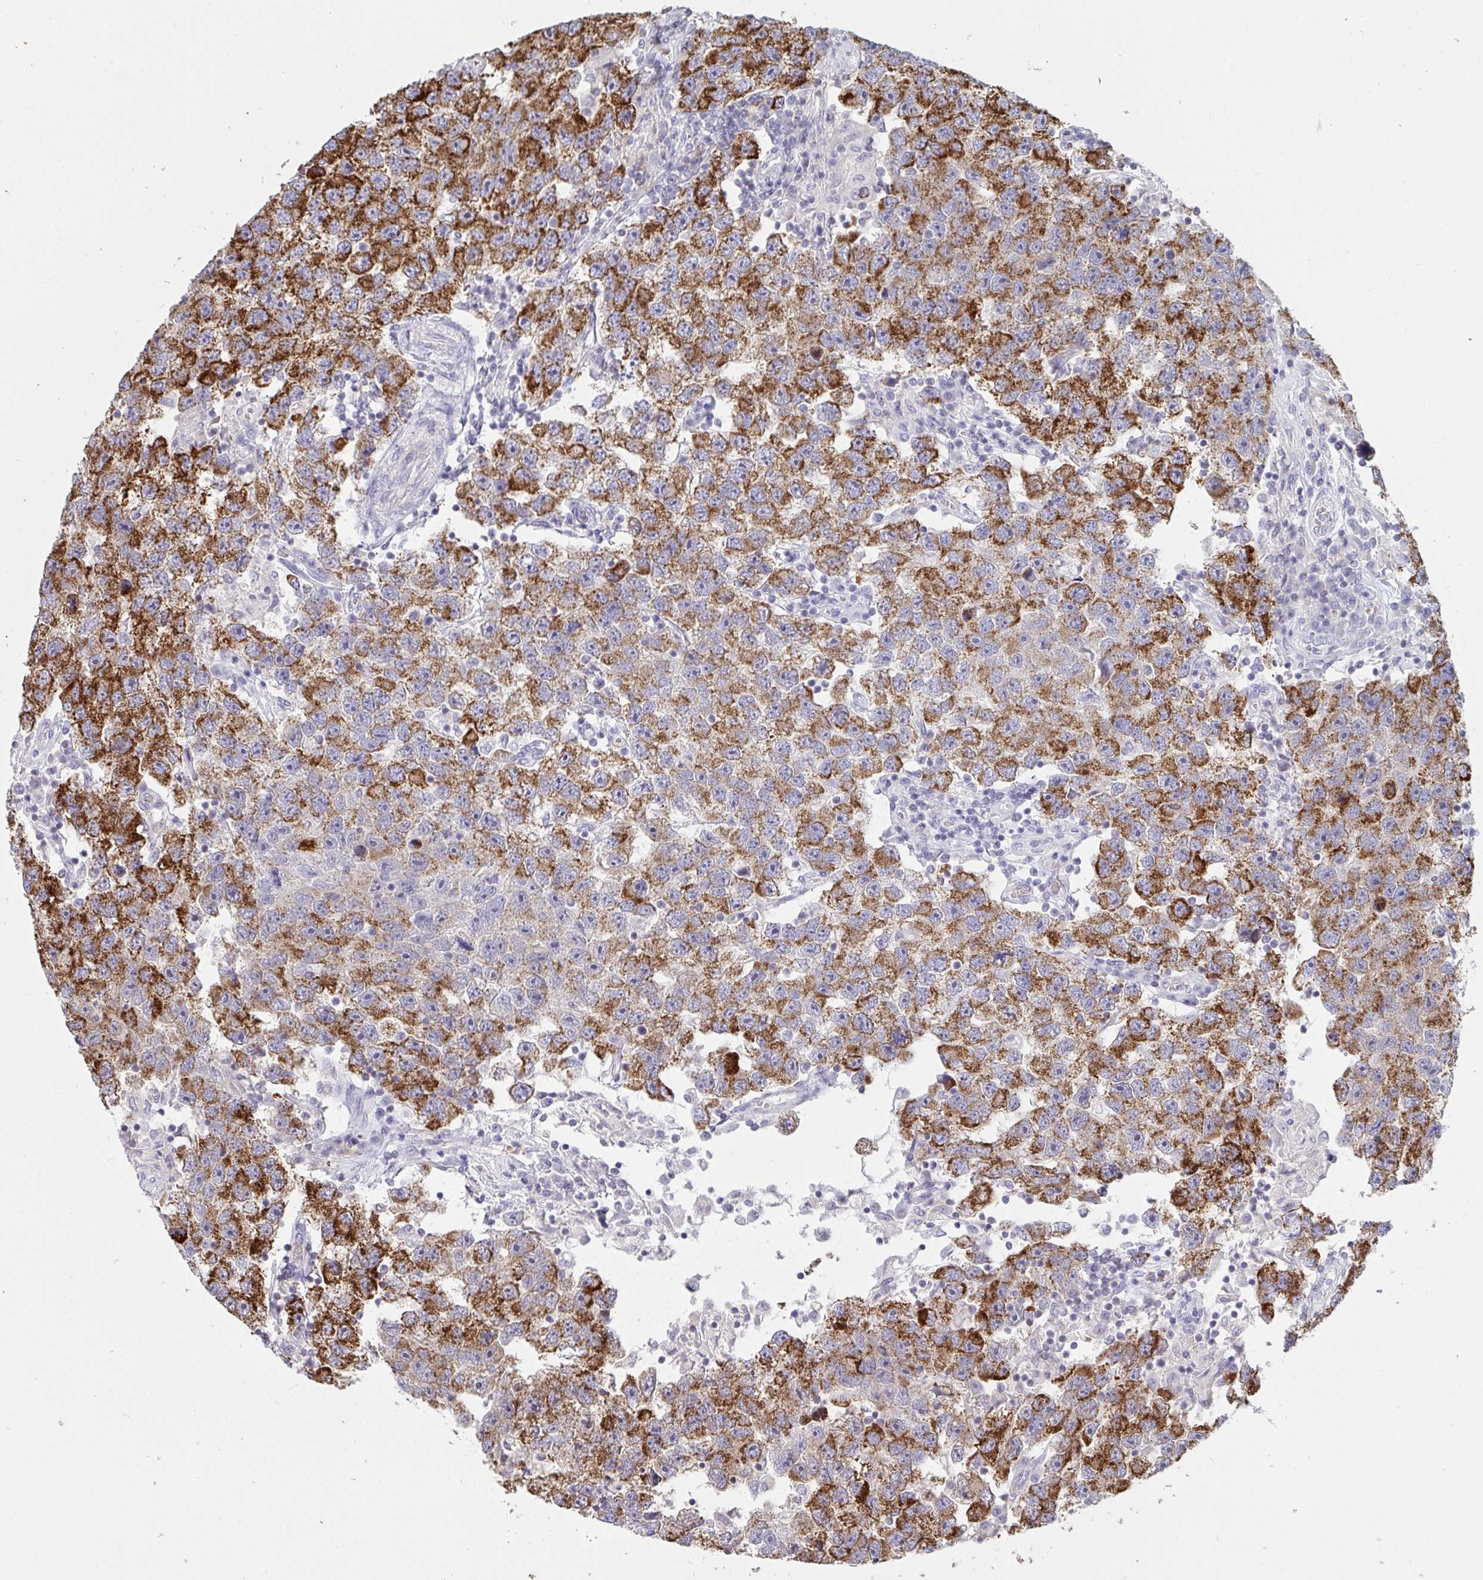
{"staining": {"intensity": "strong", "quantity": ">75%", "location": "cytoplasmic/membranous"}, "tissue": "testis cancer", "cell_type": "Tumor cells", "image_type": "cancer", "snomed": [{"axis": "morphology", "description": "Seminoma, NOS"}, {"axis": "topography", "description": "Testis"}], "caption": "A histopathology image of testis seminoma stained for a protein reveals strong cytoplasmic/membranous brown staining in tumor cells.", "gene": "MICOS10", "patient": {"sex": "male", "age": 26}}